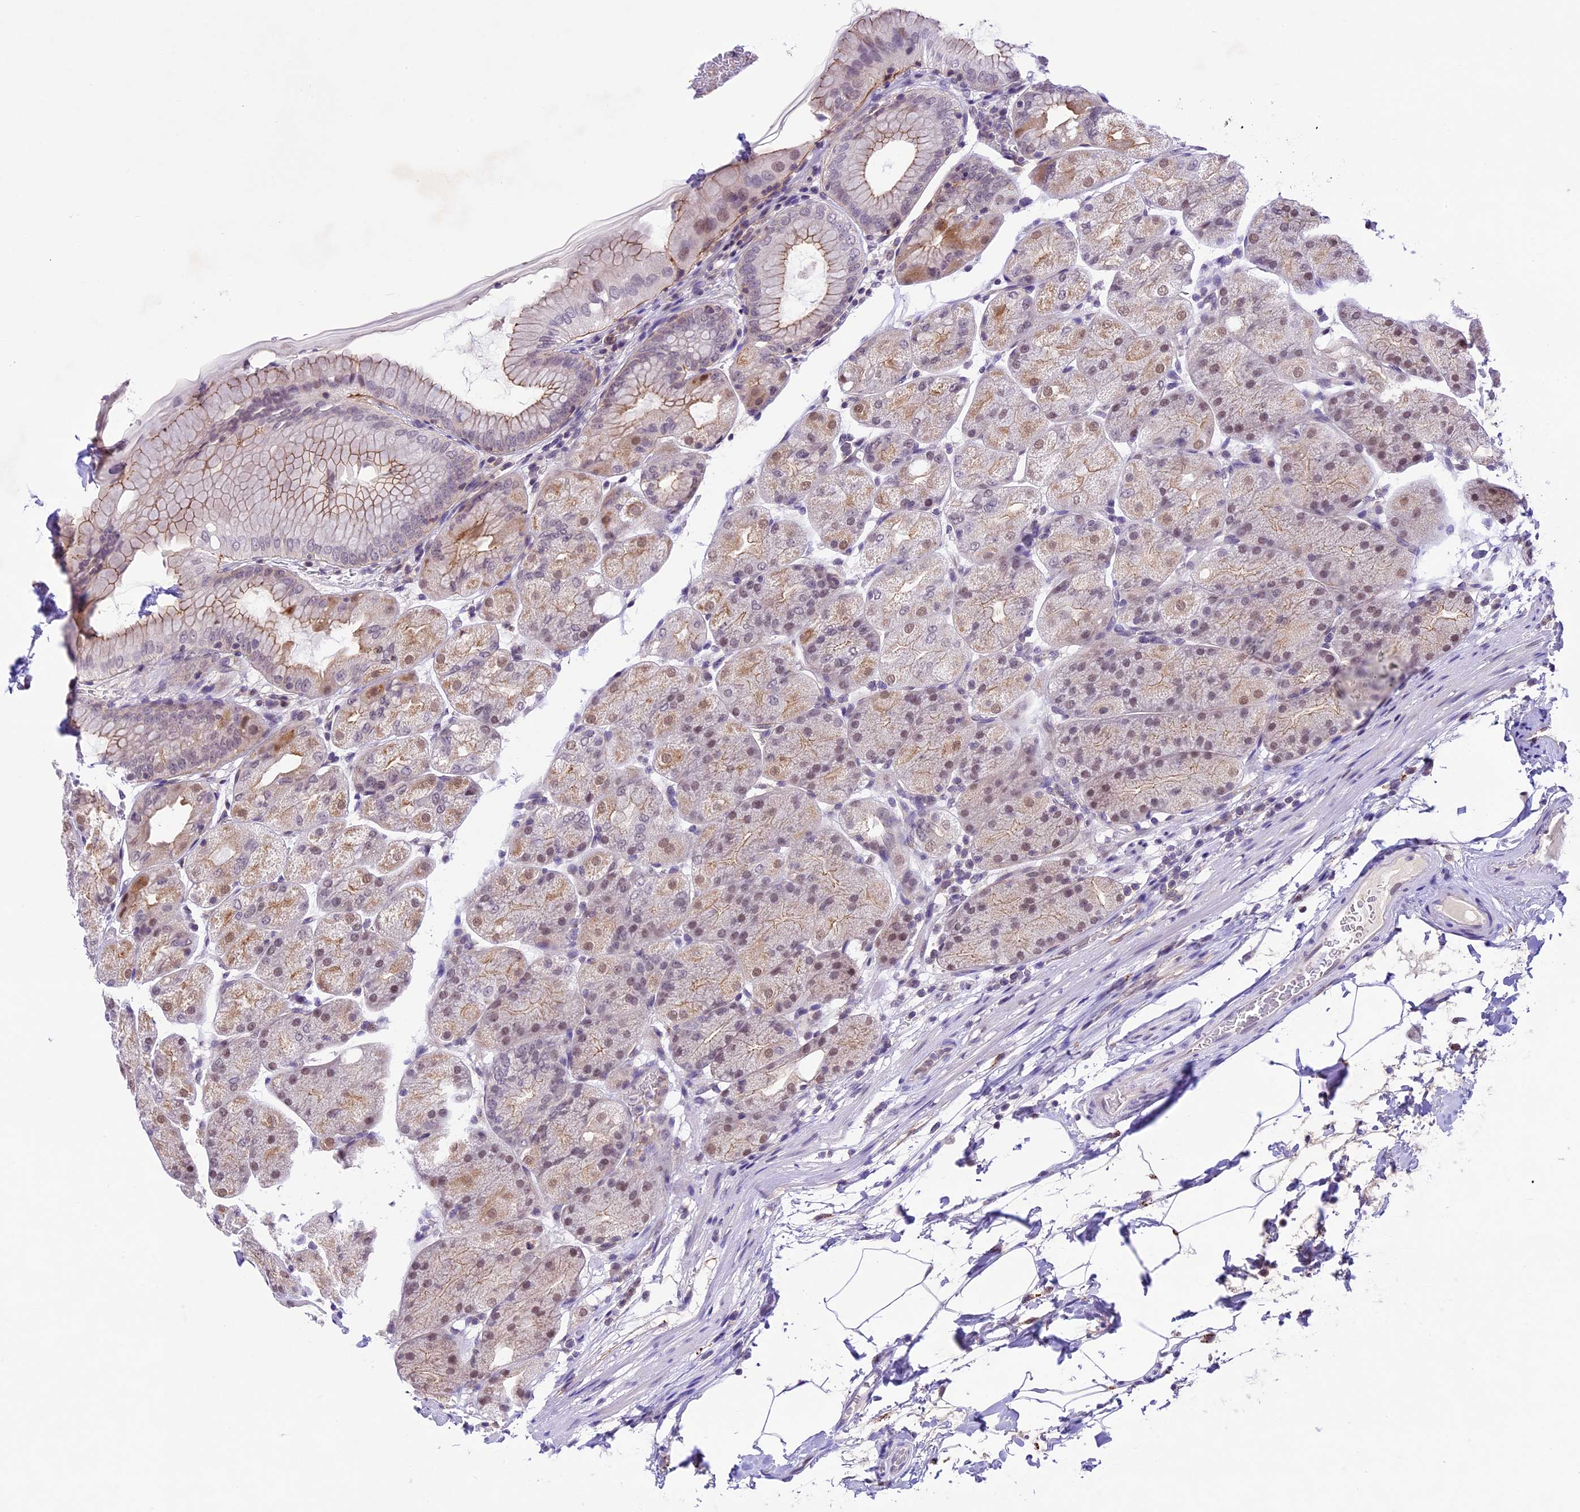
{"staining": {"intensity": "moderate", "quantity": "25%-75%", "location": "cytoplasmic/membranous,nuclear"}, "tissue": "stomach", "cell_type": "Glandular cells", "image_type": "normal", "snomed": [{"axis": "morphology", "description": "Normal tissue, NOS"}, {"axis": "topography", "description": "Stomach, upper"}, {"axis": "topography", "description": "Stomach, lower"}], "caption": "This histopathology image reveals immunohistochemistry staining of benign human stomach, with medium moderate cytoplasmic/membranous,nuclear expression in about 25%-75% of glandular cells.", "gene": "SHKBP1", "patient": {"sex": "male", "age": 62}}